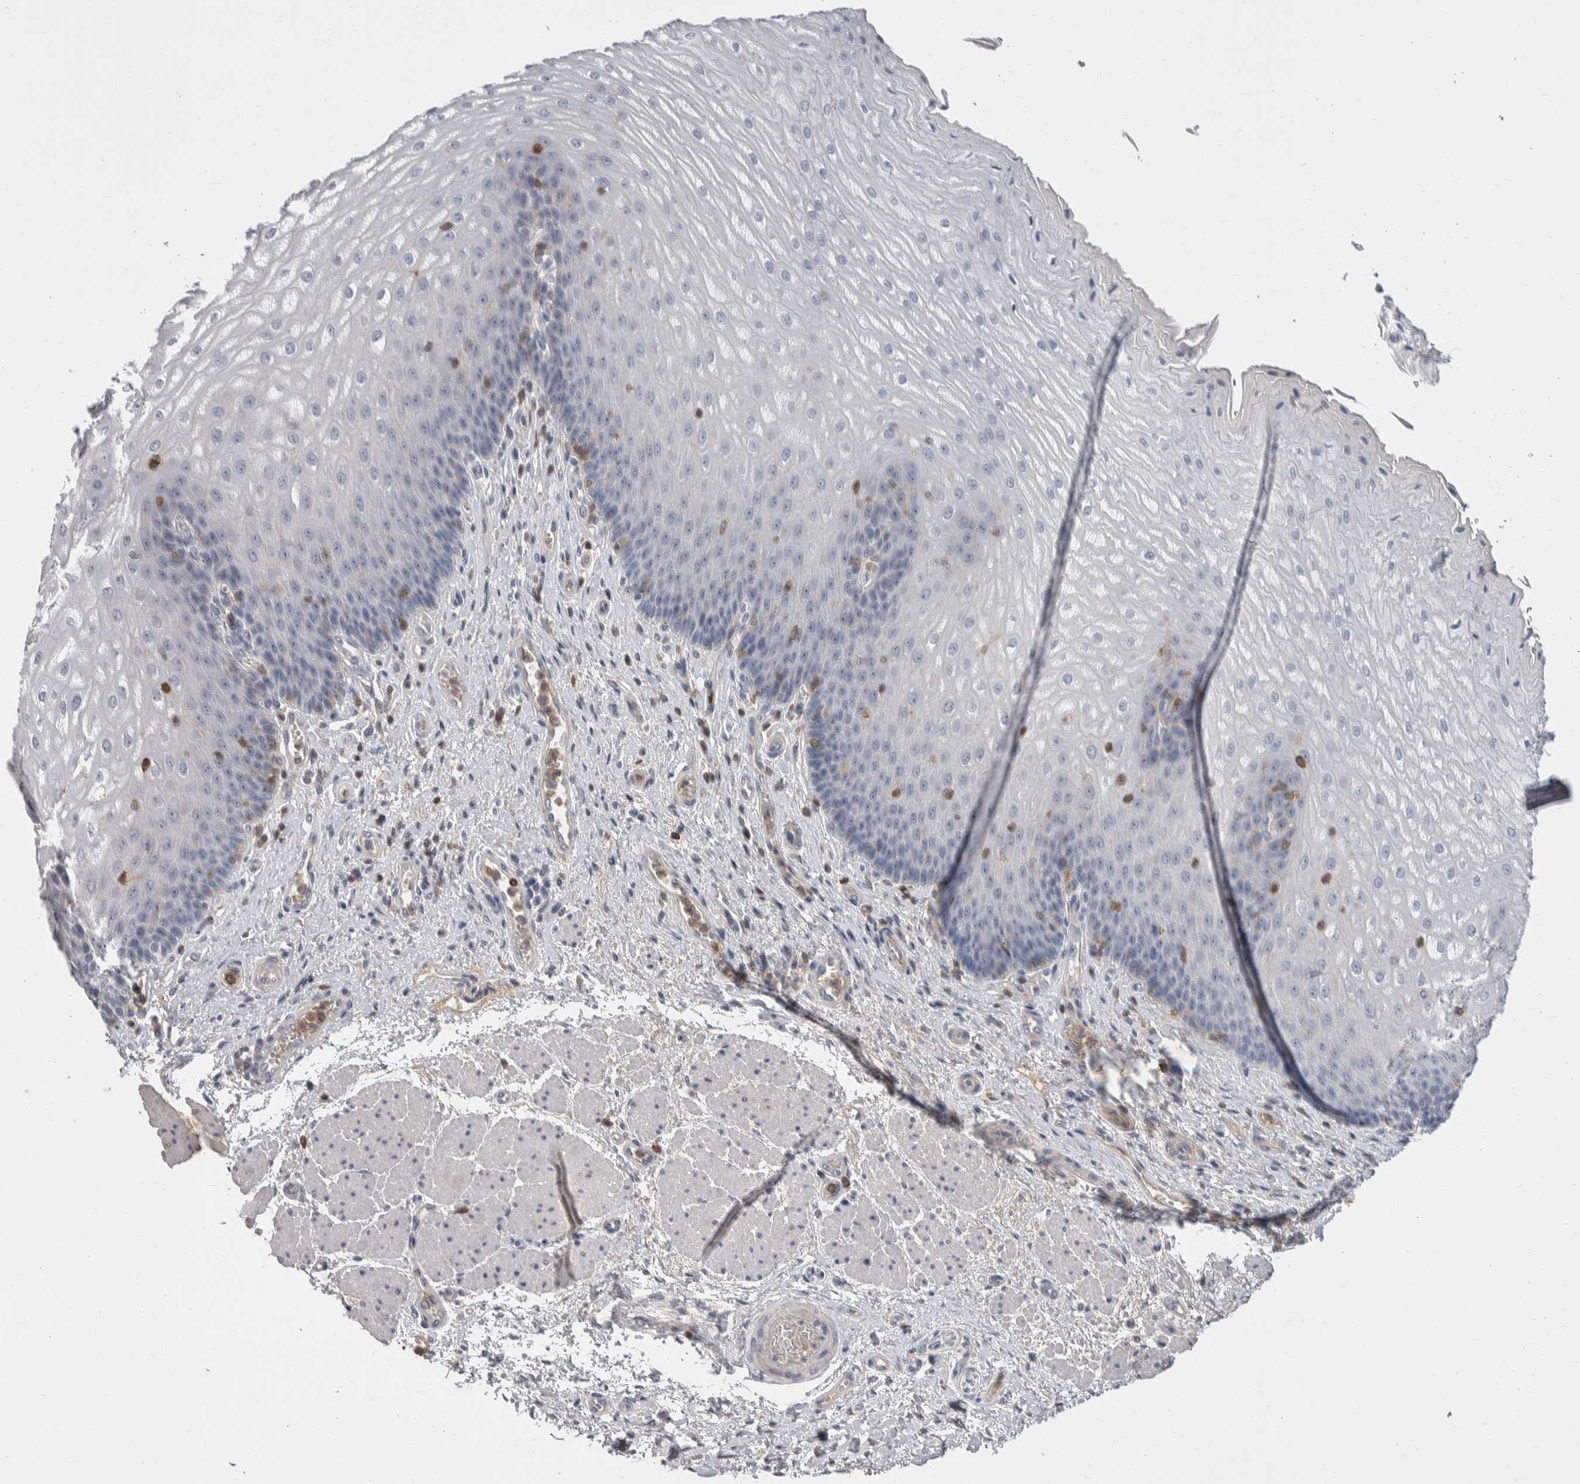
{"staining": {"intensity": "negative", "quantity": "none", "location": "none"}, "tissue": "esophagus", "cell_type": "Squamous epithelial cells", "image_type": "normal", "snomed": [{"axis": "morphology", "description": "Normal tissue, NOS"}, {"axis": "topography", "description": "Esophagus"}], "caption": "High power microscopy micrograph of an IHC image of unremarkable esophagus, revealing no significant positivity in squamous epithelial cells. The staining was performed using DAB (3,3'-diaminobenzidine) to visualize the protein expression in brown, while the nuclei were stained in blue with hematoxylin (Magnification: 20x).", "gene": "CEP295NL", "patient": {"sex": "male", "age": 54}}